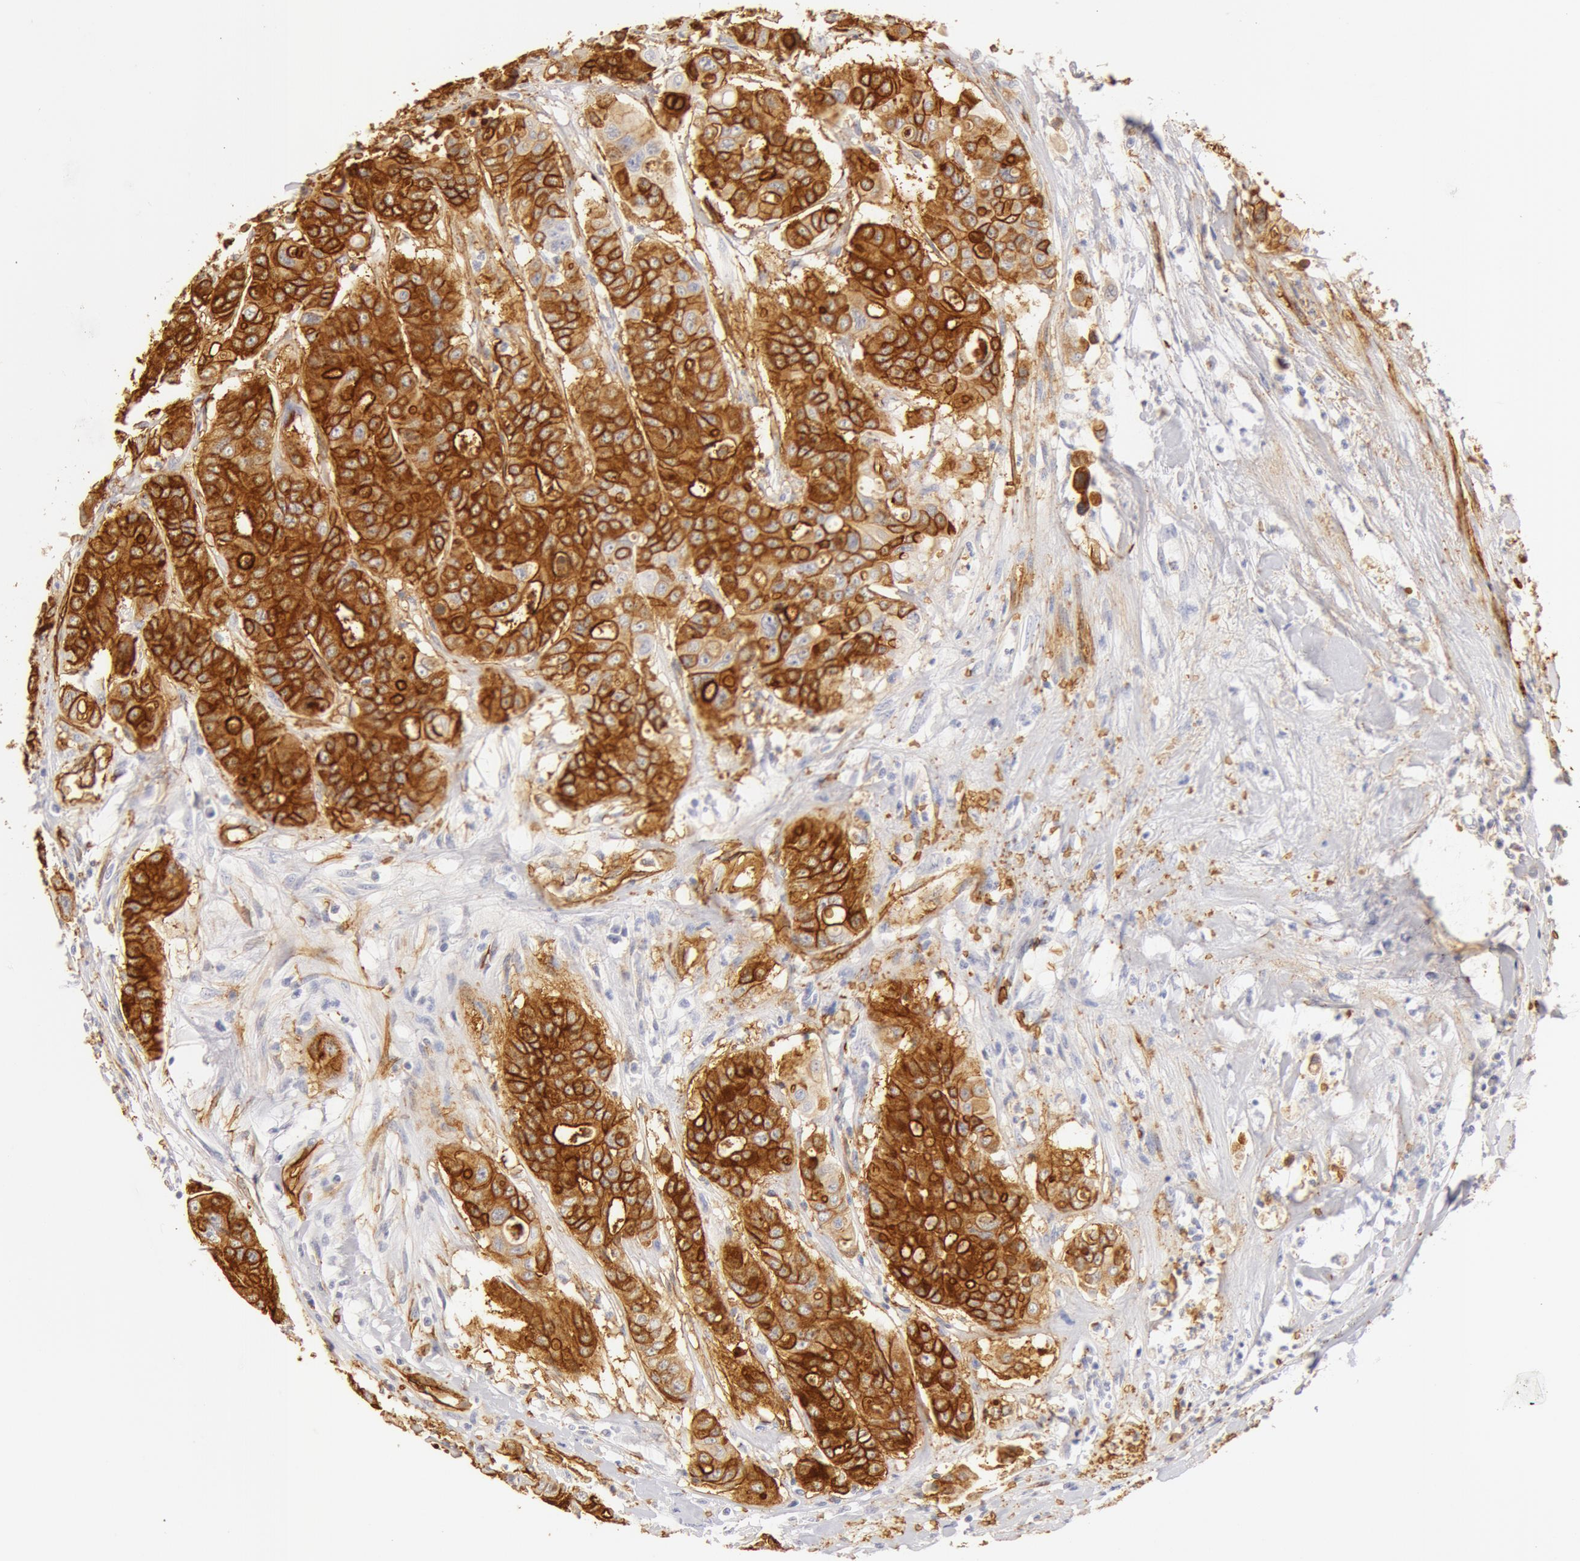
{"staining": {"intensity": "strong", "quantity": ">75%", "location": "cytoplasmic/membranous"}, "tissue": "colorectal cancer", "cell_type": "Tumor cells", "image_type": "cancer", "snomed": [{"axis": "morphology", "description": "Adenocarcinoma, NOS"}, {"axis": "topography", "description": "Colon"}], "caption": "Tumor cells reveal high levels of strong cytoplasmic/membranous expression in about >75% of cells in human colorectal cancer.", "gene": "AQP1", "patient": {"sex": "female", "age": 70}}